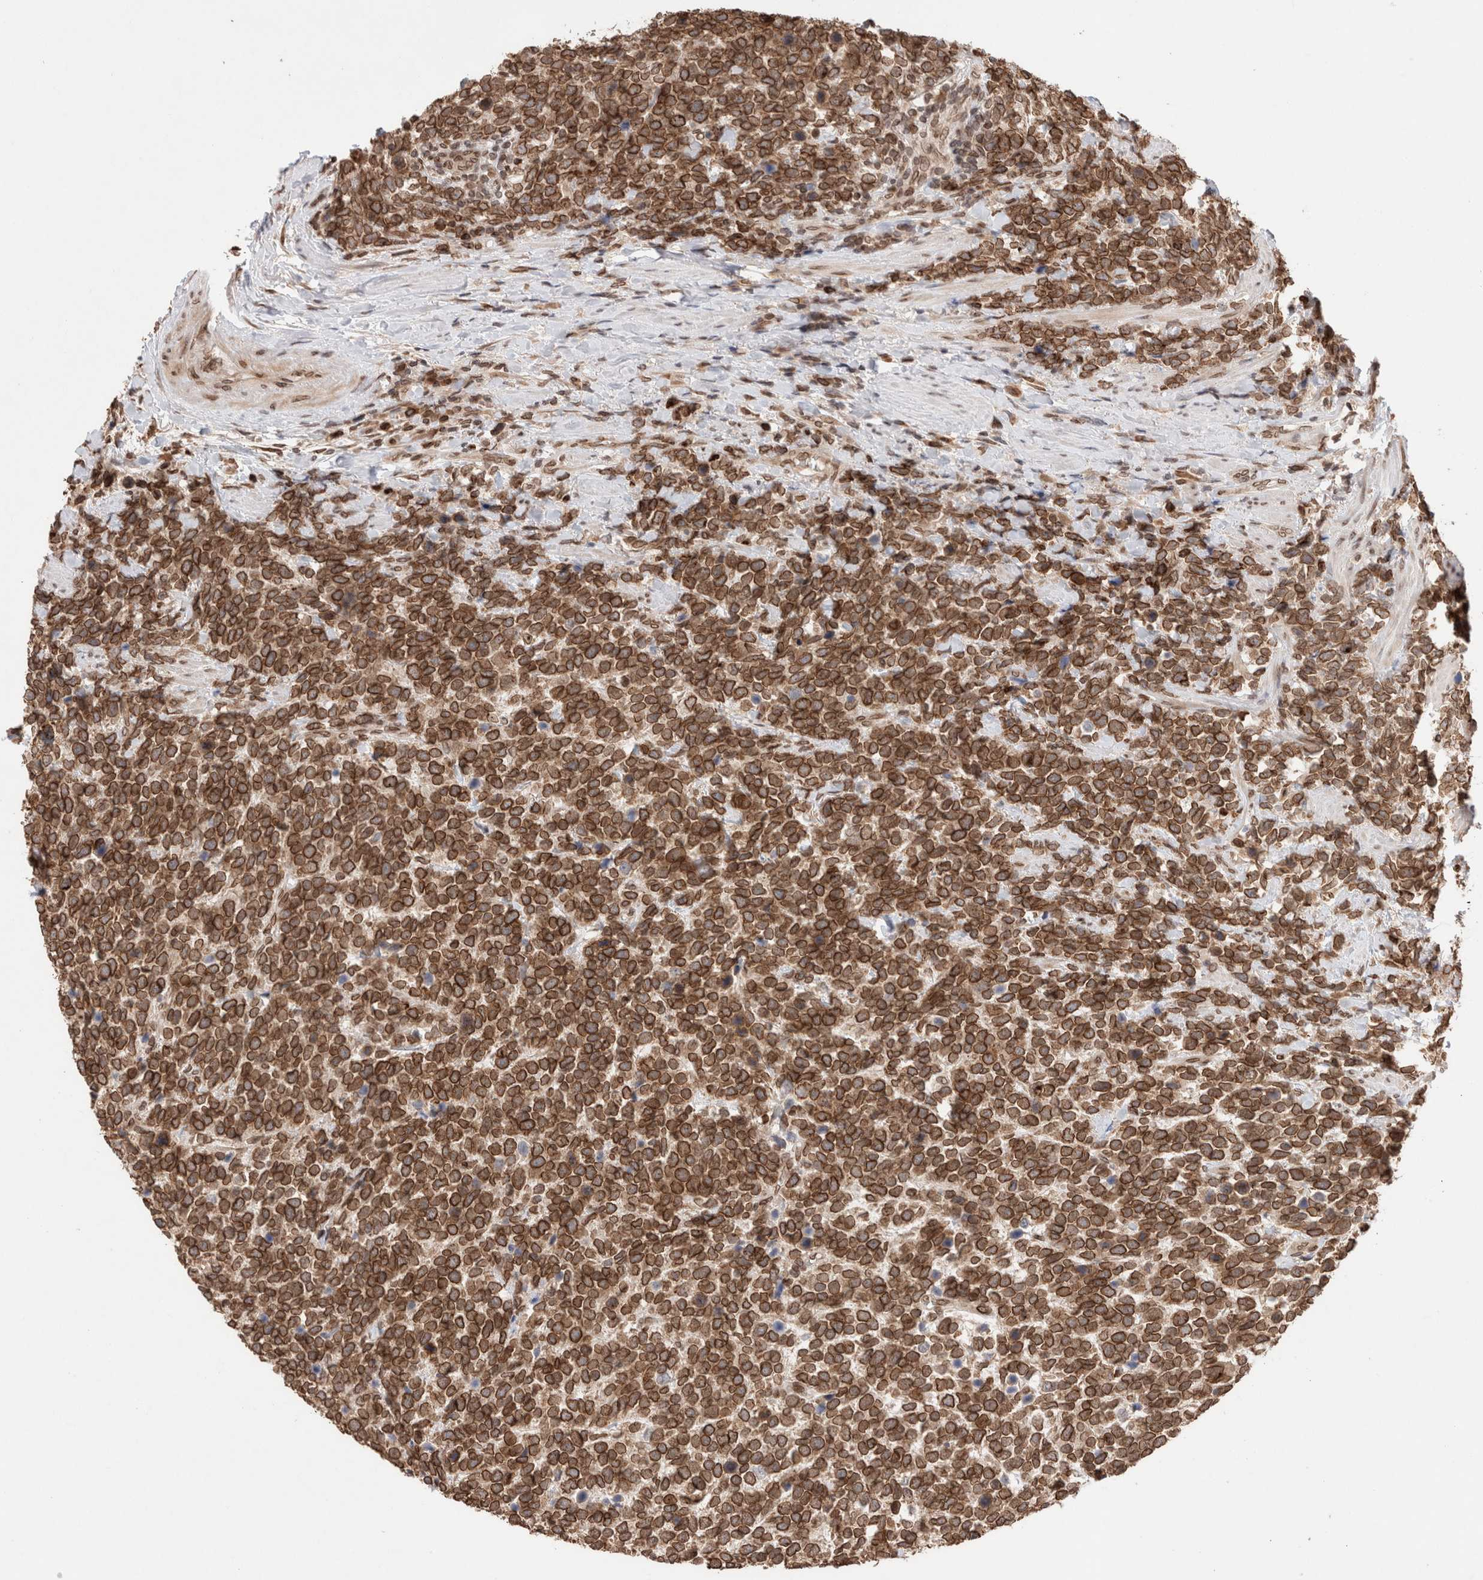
{"staining": {"intensity": "strong", "quantity": ">75%", "location": "cytoplasmic/membranous,nuclear"}, "tissue": "urothelial cancer", "cell_type": "Tumor cells", "image_type": "cancer", "snomed": [{"axis": "morphology", "description": "Urothelial carcinoma, High grade"}, {"axis": "topography", "description": "Urinary bladder"}], "caption": "Immunohistochemical staining of human urothelial cancer displays high levels of strong cytoplasmic/membranous and nuclear protein staining in approximately >75% of tumor cells.", "gene": "TPR", "patient": {"sex": "female", "age": 82}}